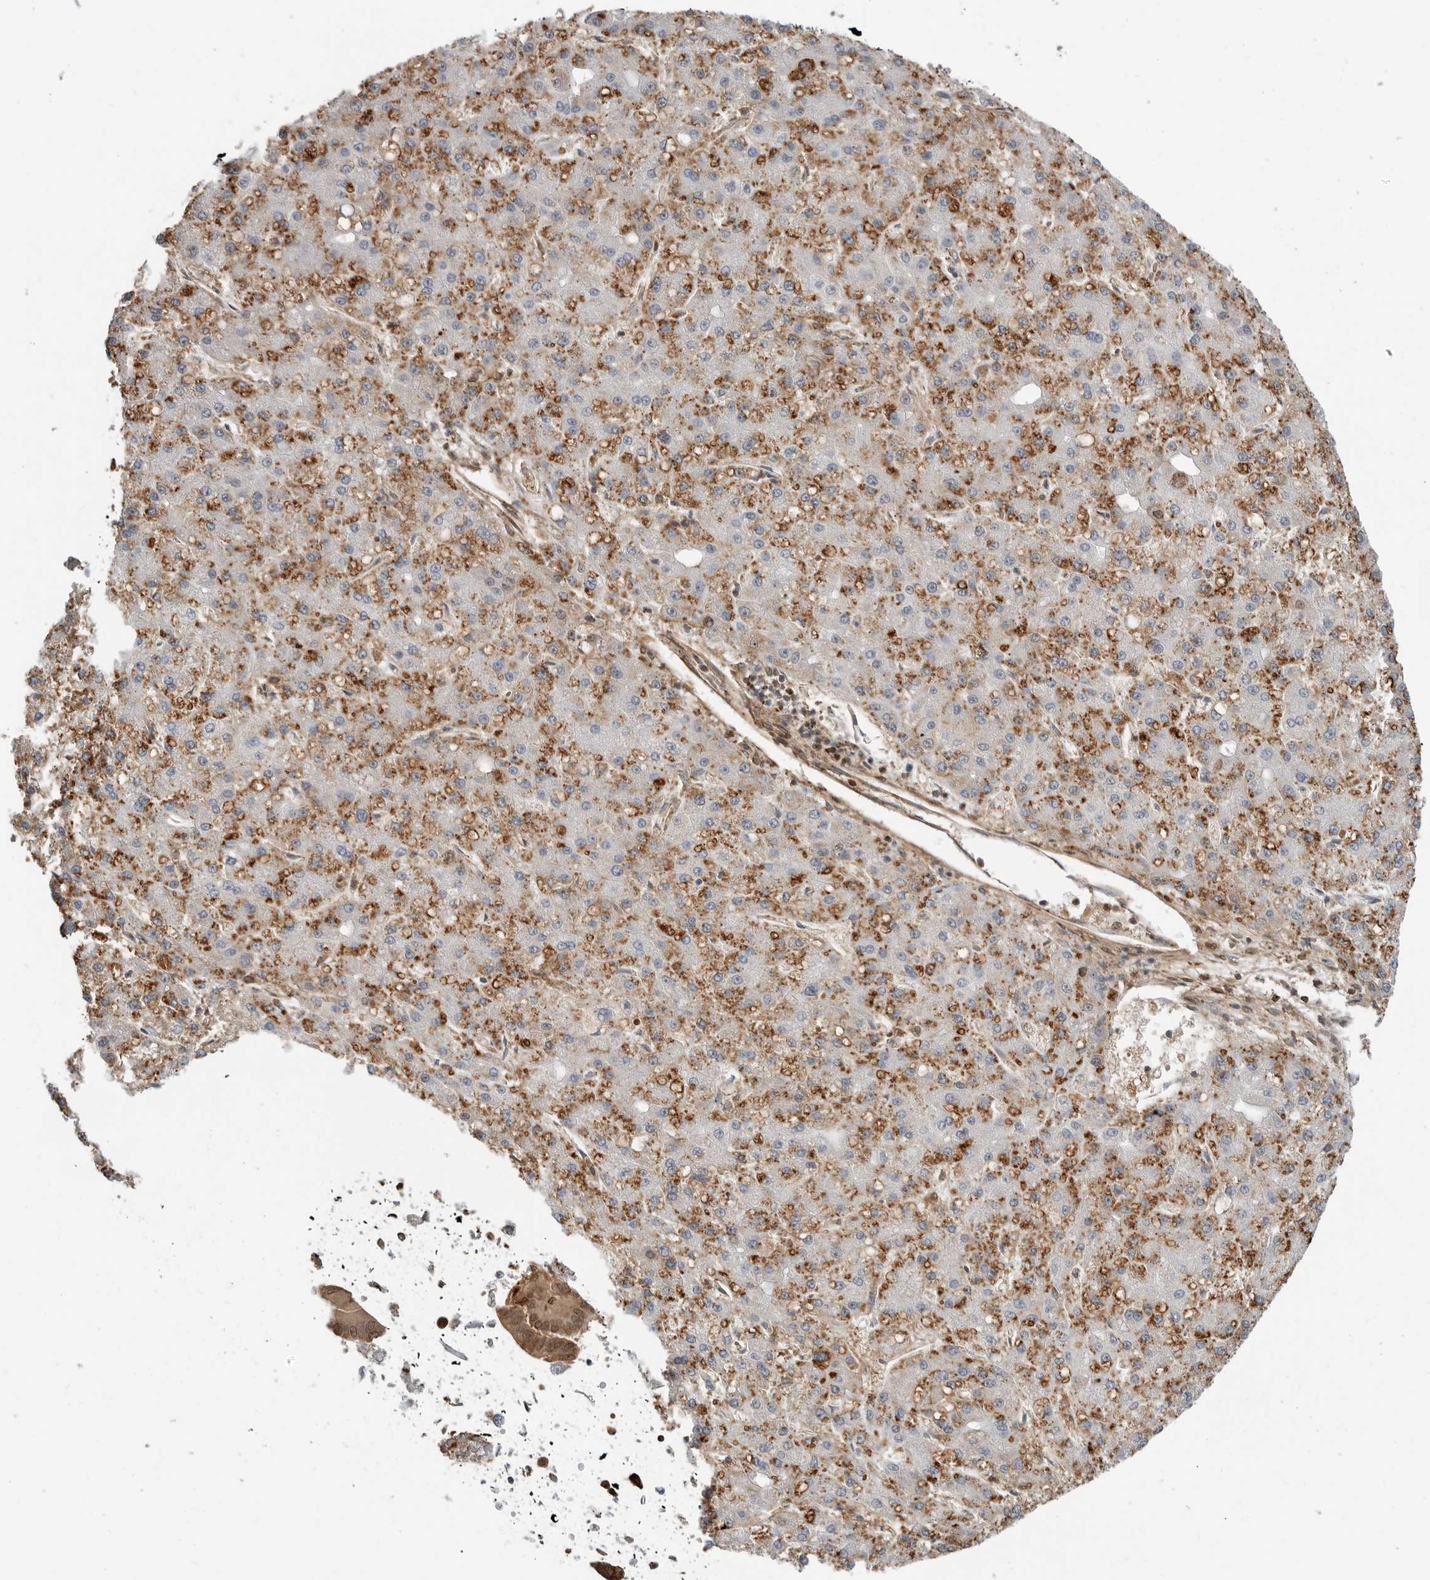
{"staining": {"intensity": "moderate", "quantity": ">75%", "location": "cytoplasmic/membranous"}, "tissue": "liver cancer", "cell_type": "Tumor cells", "image_type": "cancer", "snomed": [{"axis": "morphology", "description": "Carcinoma, Hepatocellular, NOS"}, {"axis": "topography", "description": "Liver"}], "caption": "Immunohistochemical staining of liver hepatocellular carcinoma demonstrates moderate cytoplasmic/membranous protein staining in approximately >75% of tumor cells.", "gene": "ANXA11", "patient": {"sex": "male", "age": 67}}